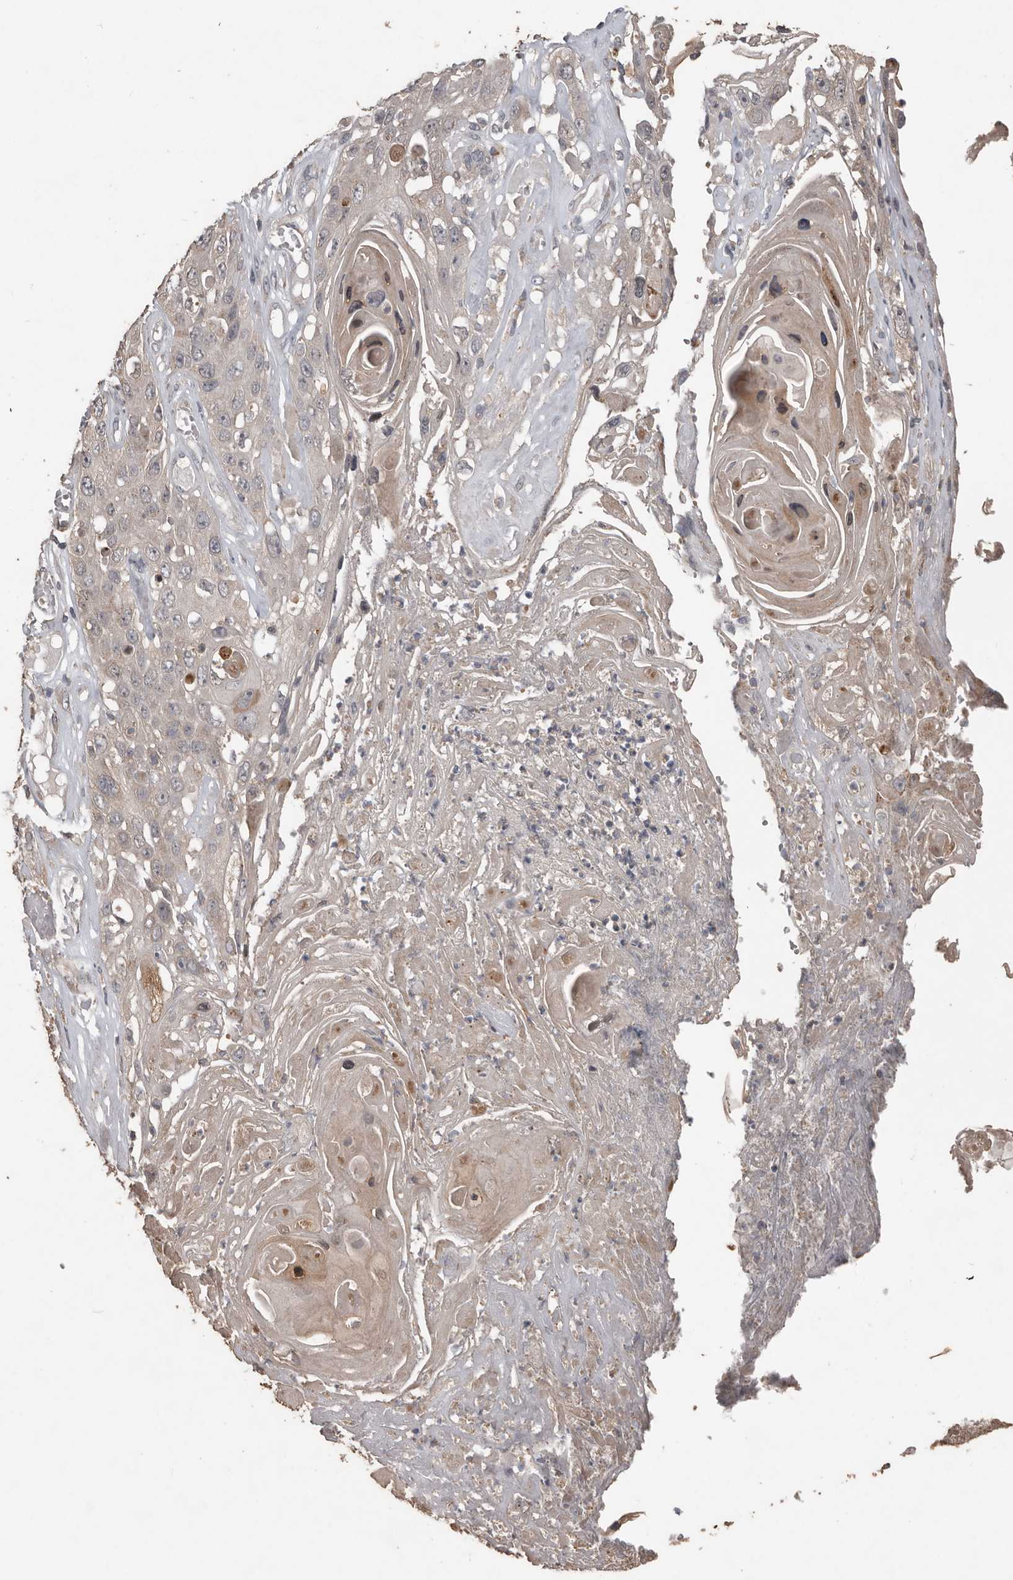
{"staining": {"intensity": "weak", "quantity": "<25%", "location": "cytoplasmic/membranous,nuclear"}, "tissue": "skin cancer", "cell_type": "Tumor cells", "image_type": "cancer", "snomed": [{"axis": "morphology", "description": "Squamous cell carcinoma, NOS"}, {"axis": "topography", "description": "Skin"}], "caption": "IHC of skin cancer (squamous cell carcinoma) reveals no positivity in tumor cells. (Immunohistochemistry, brightfield microscopy, high magnification).", "gene": "BAMBI", "patient": {"sex": "male", "age": 55}}